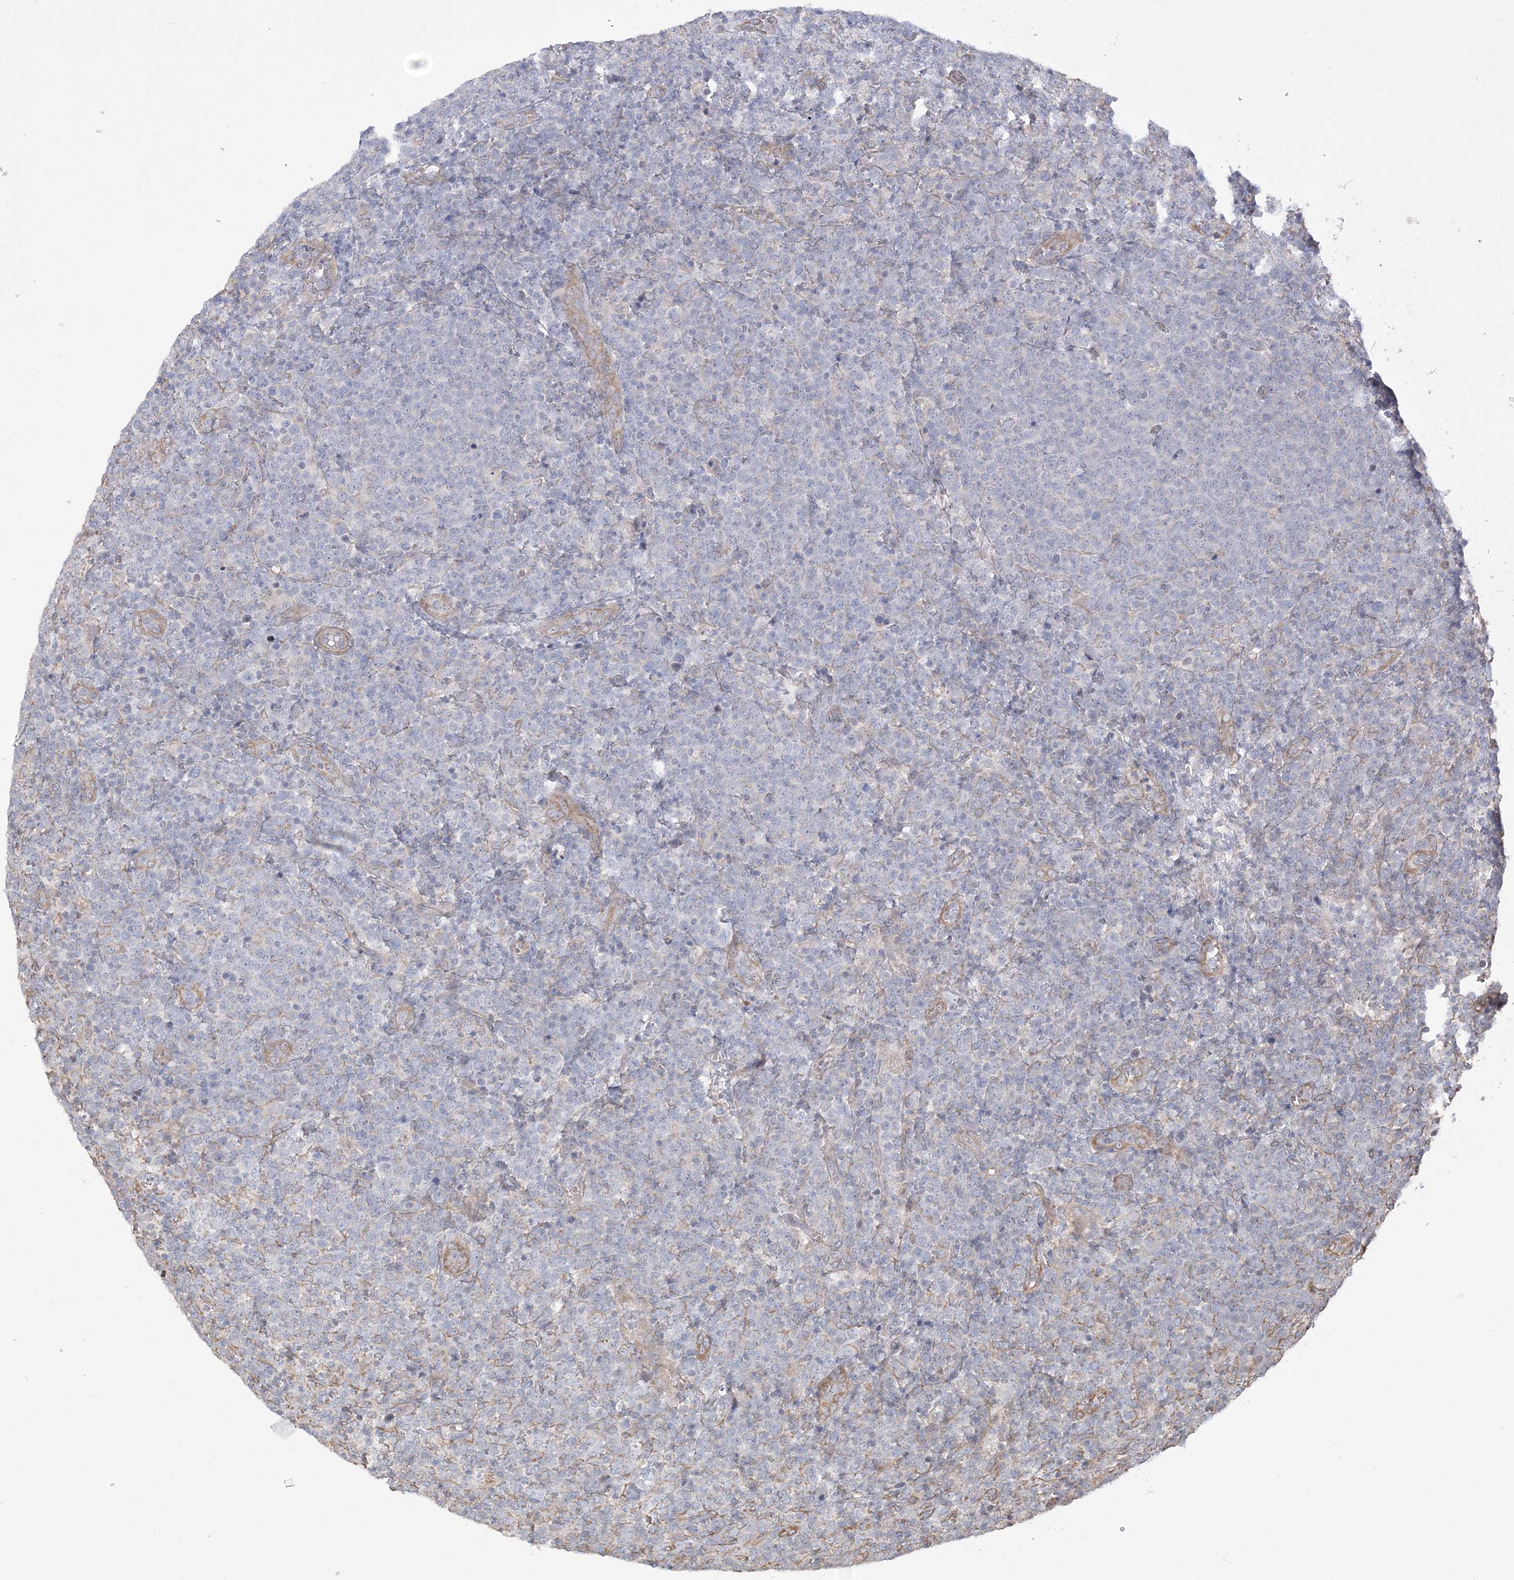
{"staining": {"intensity": "negative", "quantity": "none", "location": "none"}, "tissue": "lymphoma", "cell_type": "Tumor cells", "image_type": "cancer", "snomed": [{"axis": "morphology", "description": "Malignant lymphoma, non-Hodgkin's type, High grade"}, {"axis": "topography", "description": "Lymph node"}], "caption": "The histopathology image shows no staining of tumor cells in malignant lymphoma, non-Hodgkin's type (high-grade).", "gene": "ZNF821", "patient": {"sex": "male", "age": 61}}